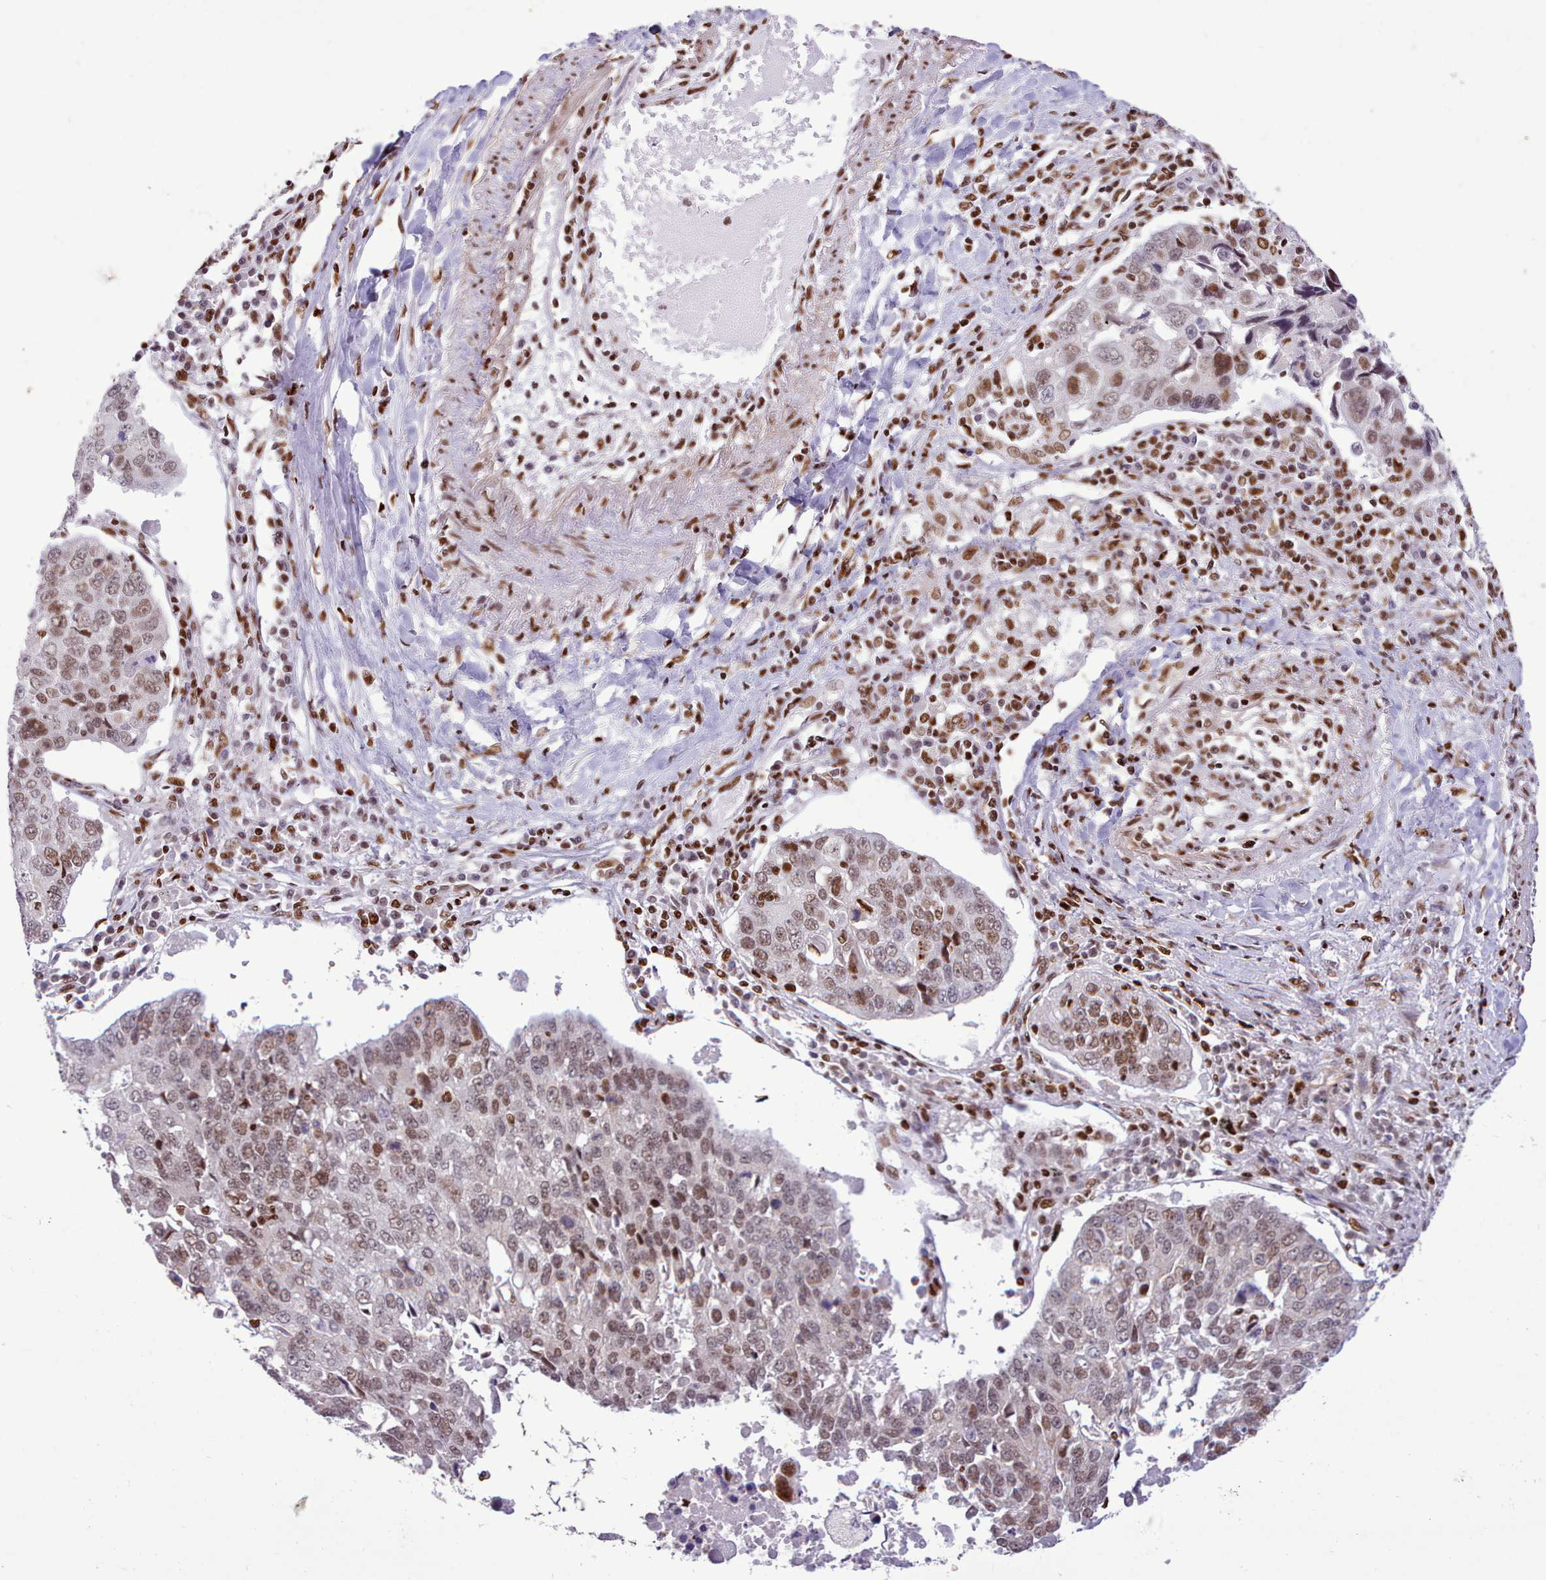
{"staining": {"intensity": "moderate", "quantity": "25%-75%", "location": "nuclear"}, "tissue": "lung cancer", "cell_type": "Tumor cells", "image_type": "cancer", "snomed": [{"axis": "morphology", "description": "Squamous cell carcinoma, NOS"}, {"axis": "topography", "description": "Lung"}], "caption": "This is a photomicrograph of IHC staining of lung squamous cell carcinoma, which shows moderate staining in the nuclear of tumor cells.", "gene": "TAF15", "patient": {"sex": "female", "age": 66}}